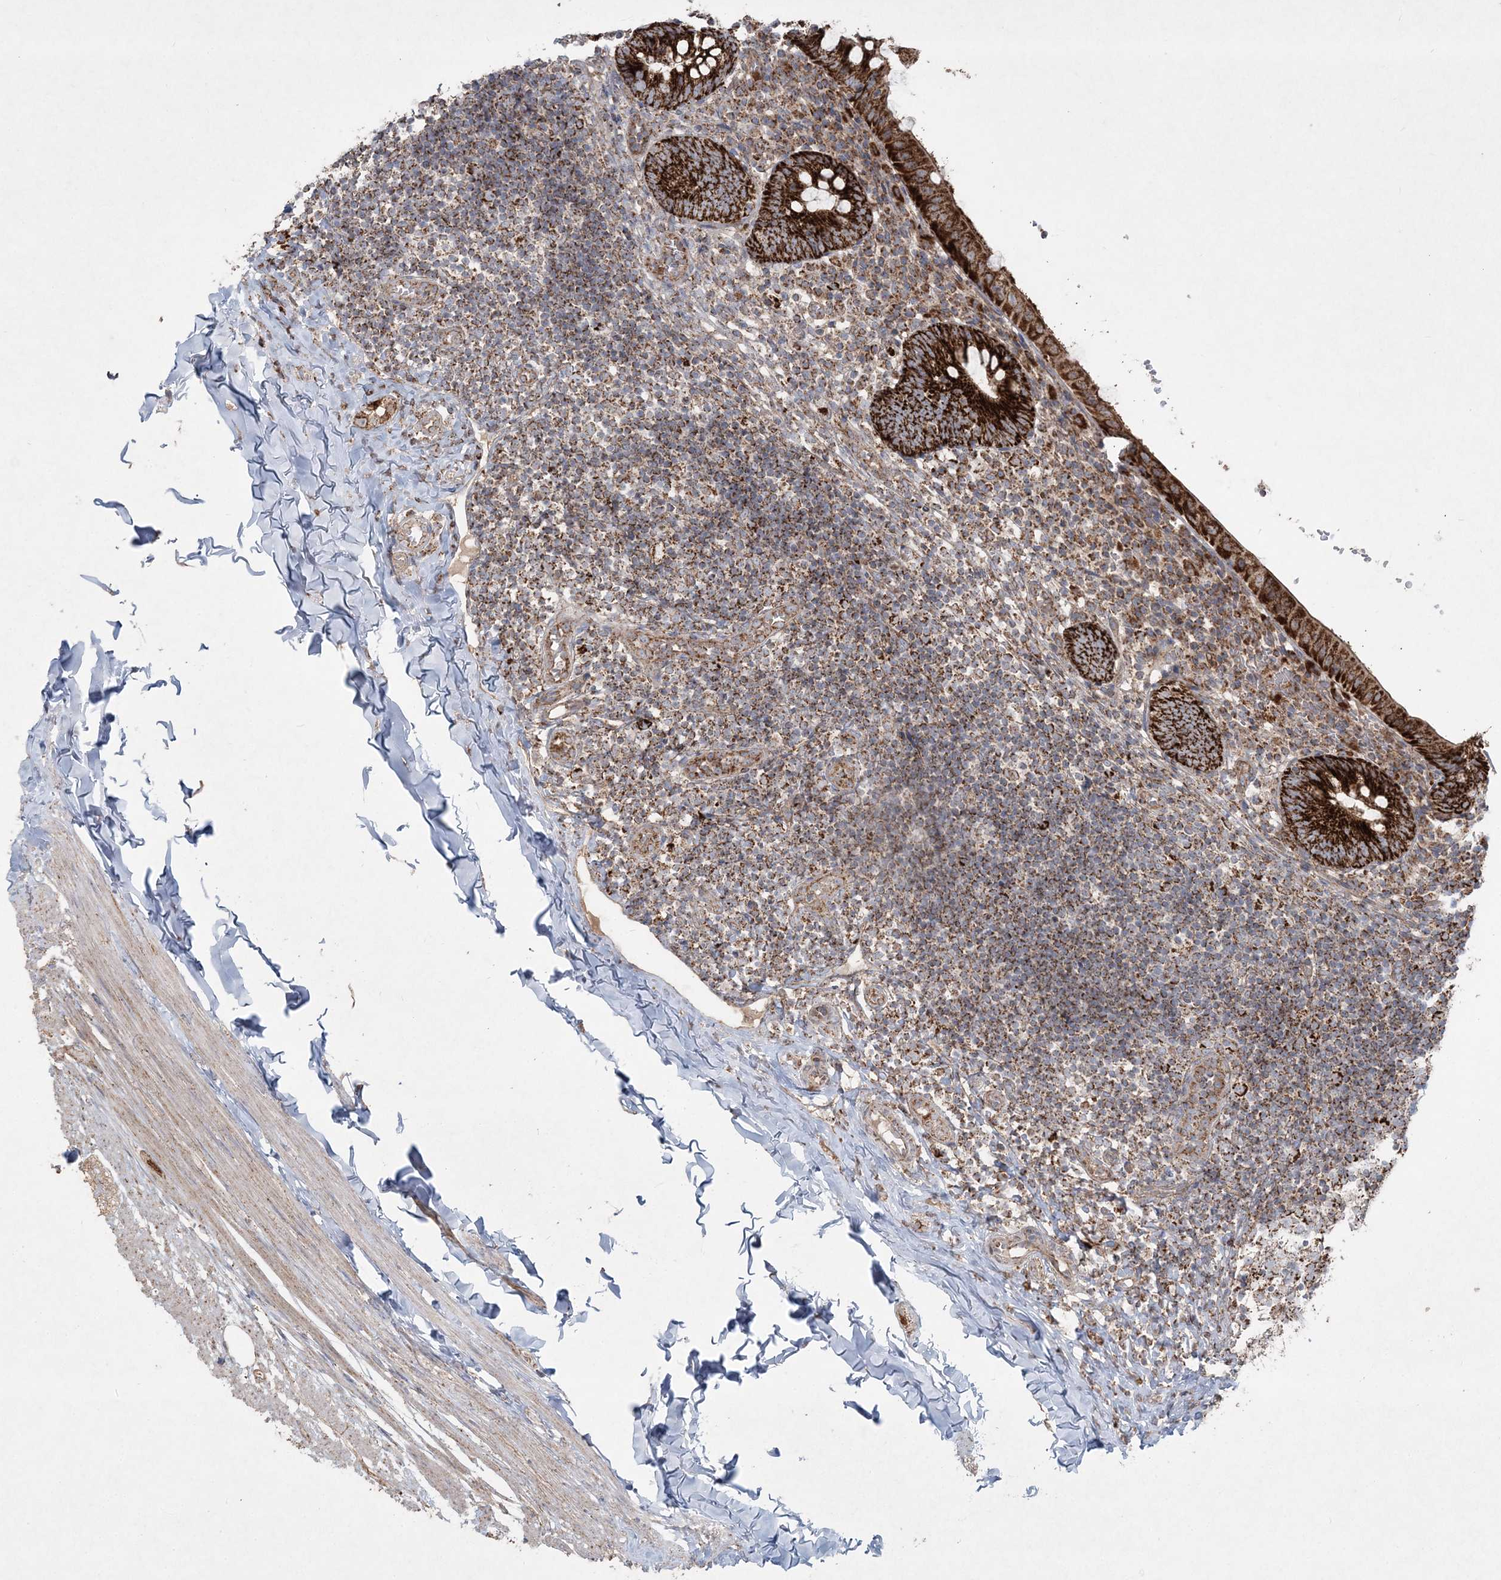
{"staining": {"intensity": "strong", "quantity": ">75%", "location": "cytoplasmic/membranous"}, "tissue": "appendix", "cell_type": "Glandular cells", "image_type": "normal", "snomed": [{"axis": "morphology", "description": "Normal tissue, NOS"}, {"axis": "topography", "description": "Appendix"}], "caption": "Brown immunohistochemical staining in benign human appendix exhibits strong cytoplasmic/membranous expression in about >75% of glandular cells.", "gene": "LRPPRC", "patient": {"sex": "male", "age": 8}}